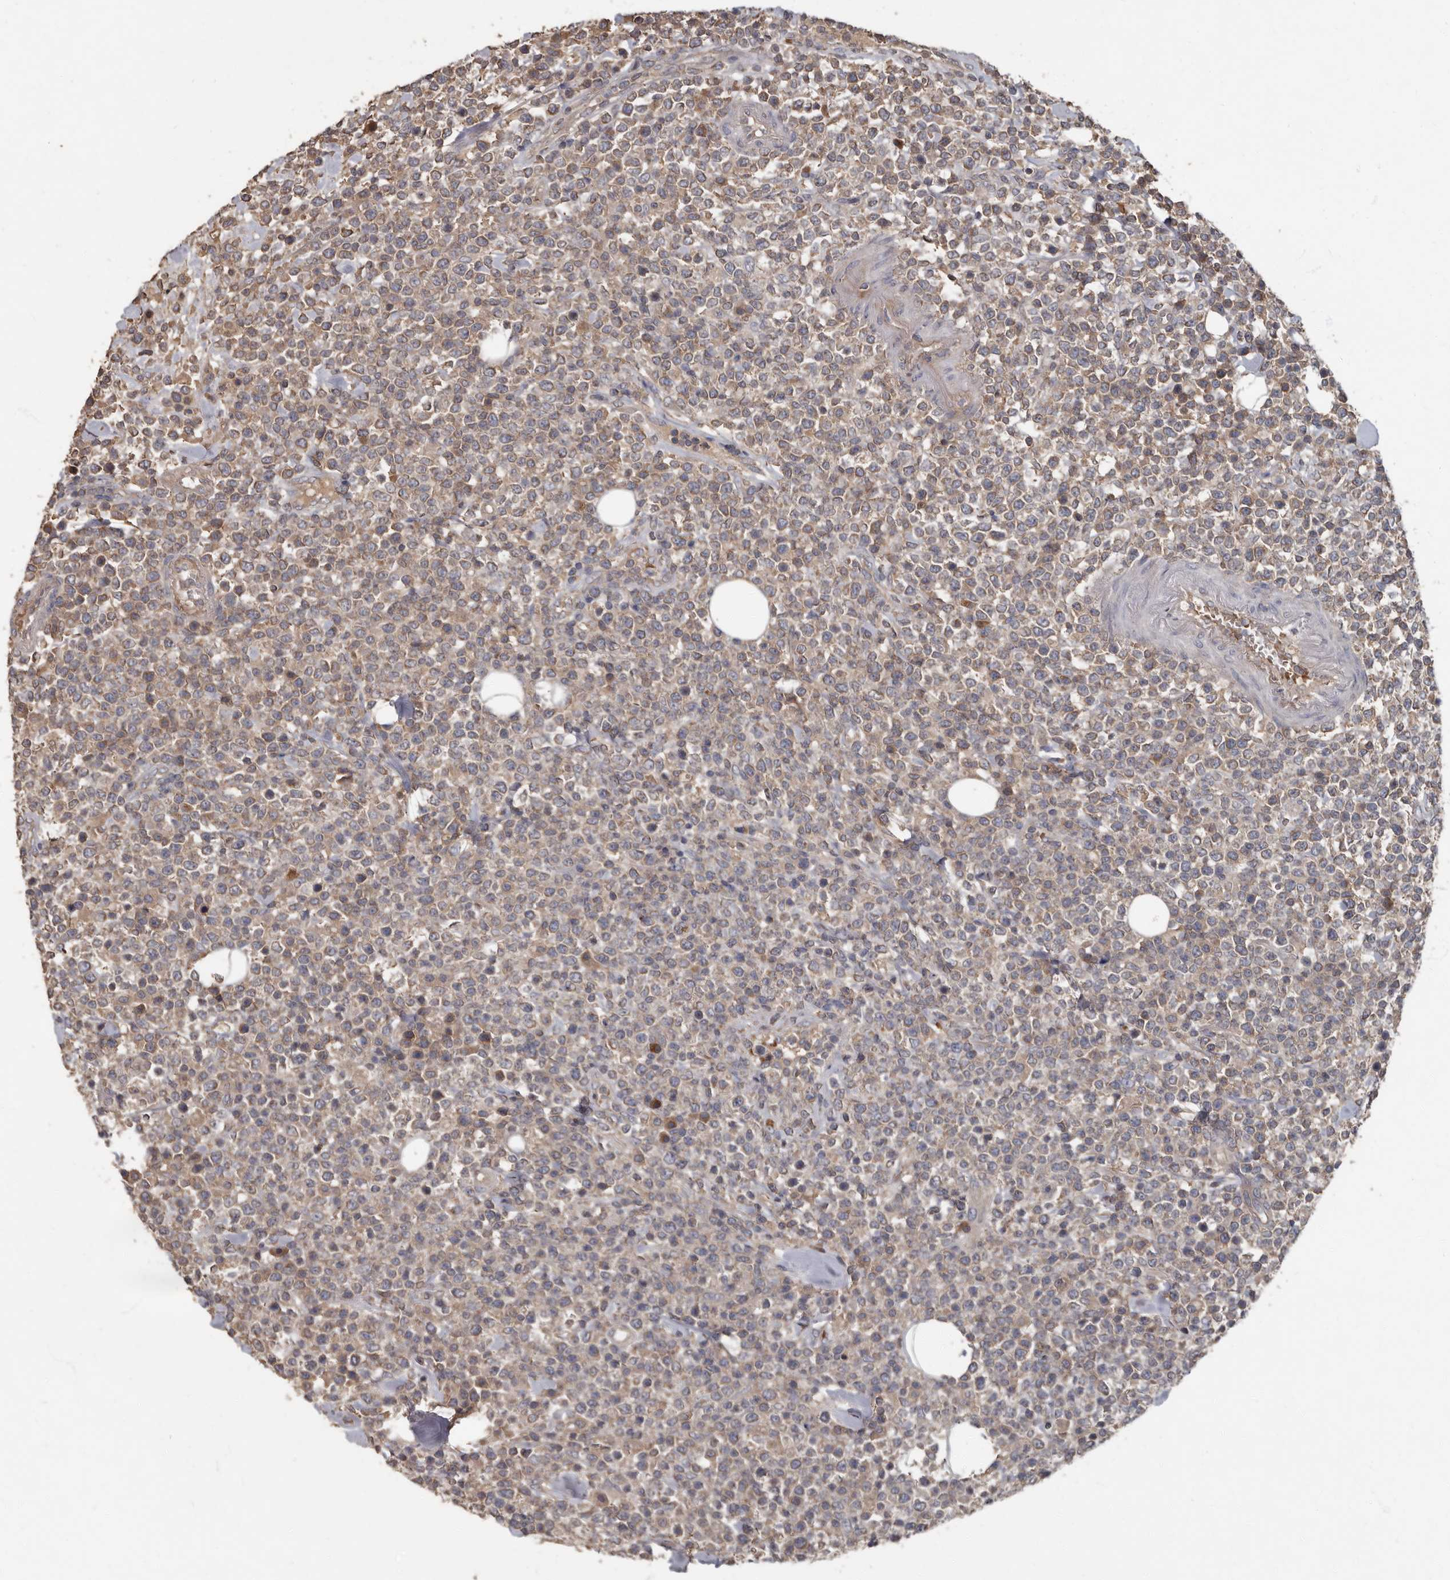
{"staining": {"intensity": "moderate", "quantity": "<25%", "location": "cytoplasmic/membranous"}, "tissue": "lymphoma", "cell_type": "Tumor cells", "image_type": "cancer", "snomed": [{"axis": "morphology", "description": "Malignant lymphoma, non-Hodgkin's type, High grade"}, {"axis": "topography", "description": "Colon"}], "caption": "Immunohistochemical staining of malignant lymphoma, non-Hodgkin's type (high-grade) demonstrates low levels of moderate cytoplasmic/membranous protein positivity in approximately <25% of tumor cells.", "gene": "KIF26B", "patient": {"sex": "female", "age": 53}}